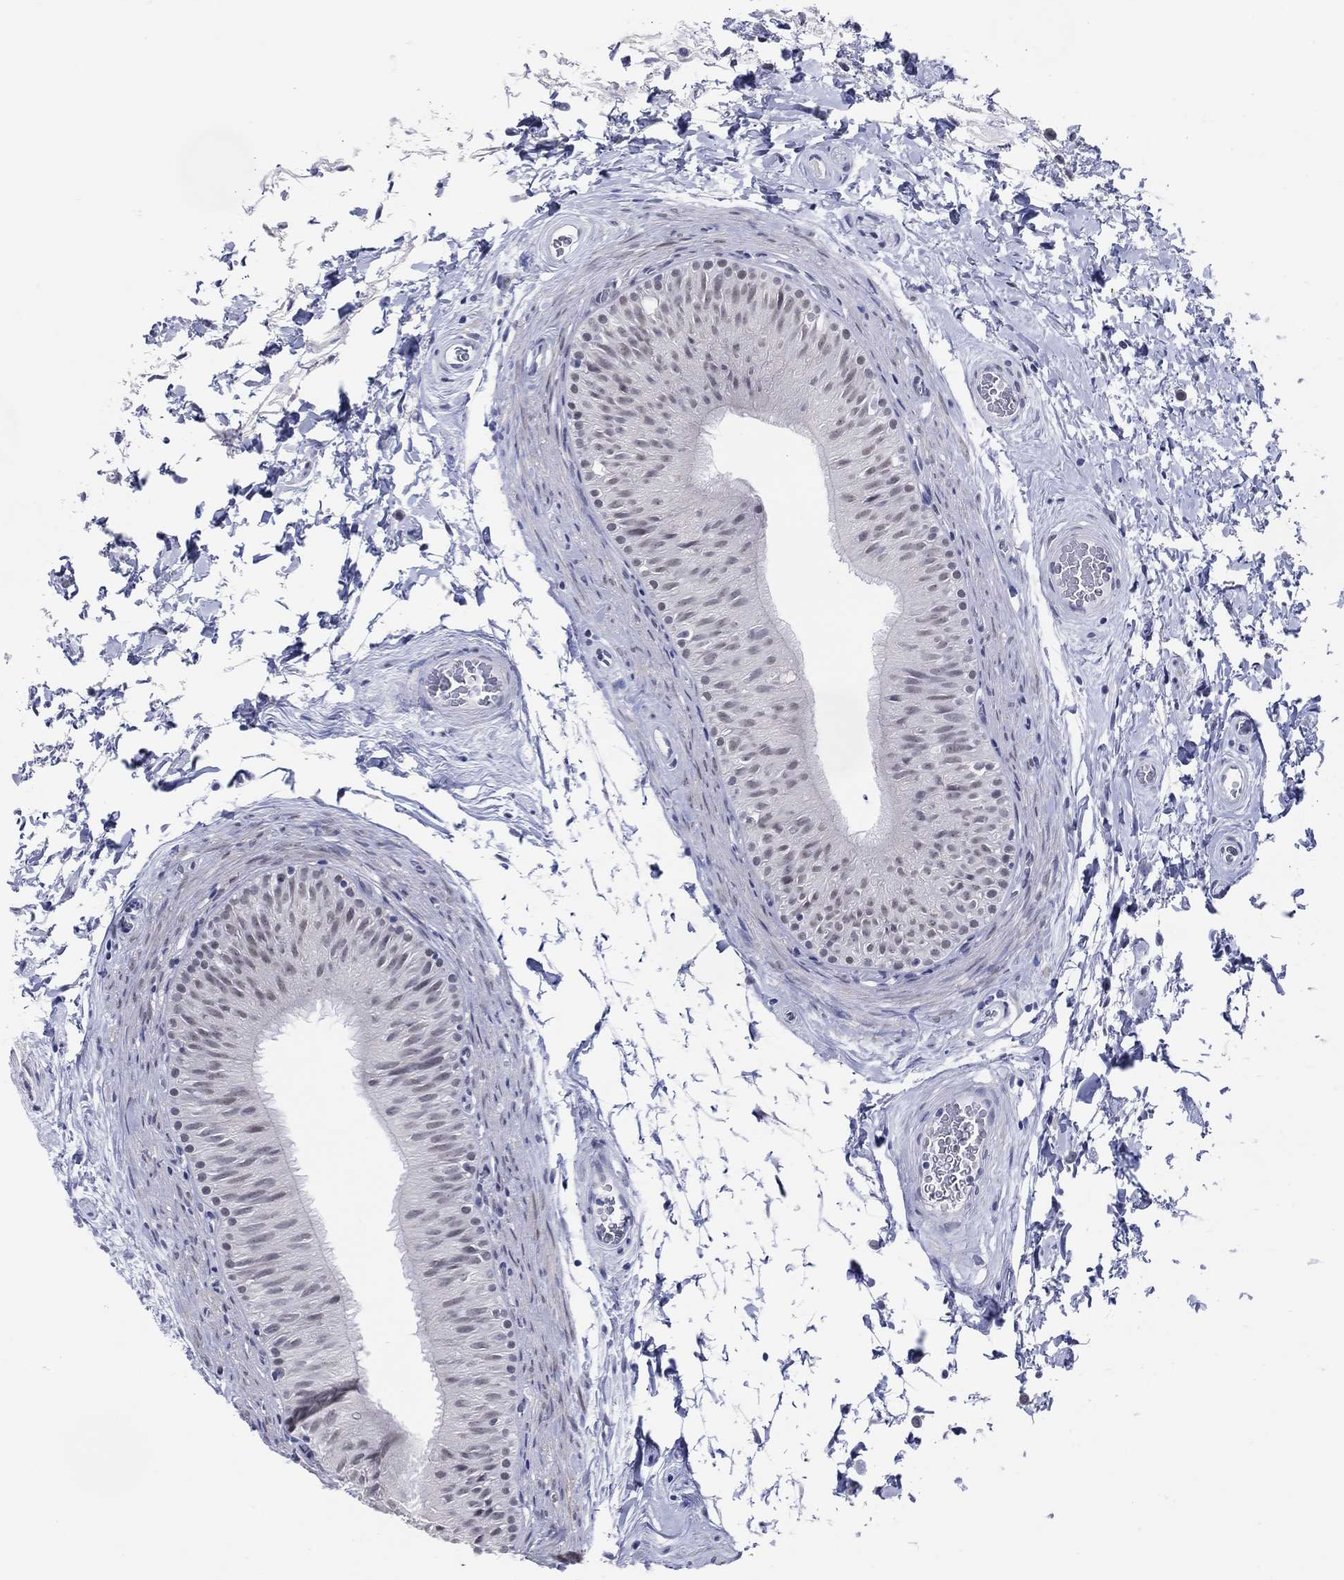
{"staining": {"intensity": "negative", "quantity": "none", "location": "none"}, "tissue": "epididymis", "cell_type": "Glandular cells", "image_type": "normal", "snomed": [{"axis": "morphology", "description": "Normal tissue, NOS"}, {"axis": "topography", "description": "Epididymis"}], "caption": "Protein analysis of unremarkable epididymis exhibits no significant staining in glandular cells. Brightfield microscopy of IHC stained with DAB (3,3'-diaminobenzidine) (brown) and hematoxylin (blue), captured at high magnification.", "gene": "CFAP58", "patient": {"sex": "male", "age": 34}}